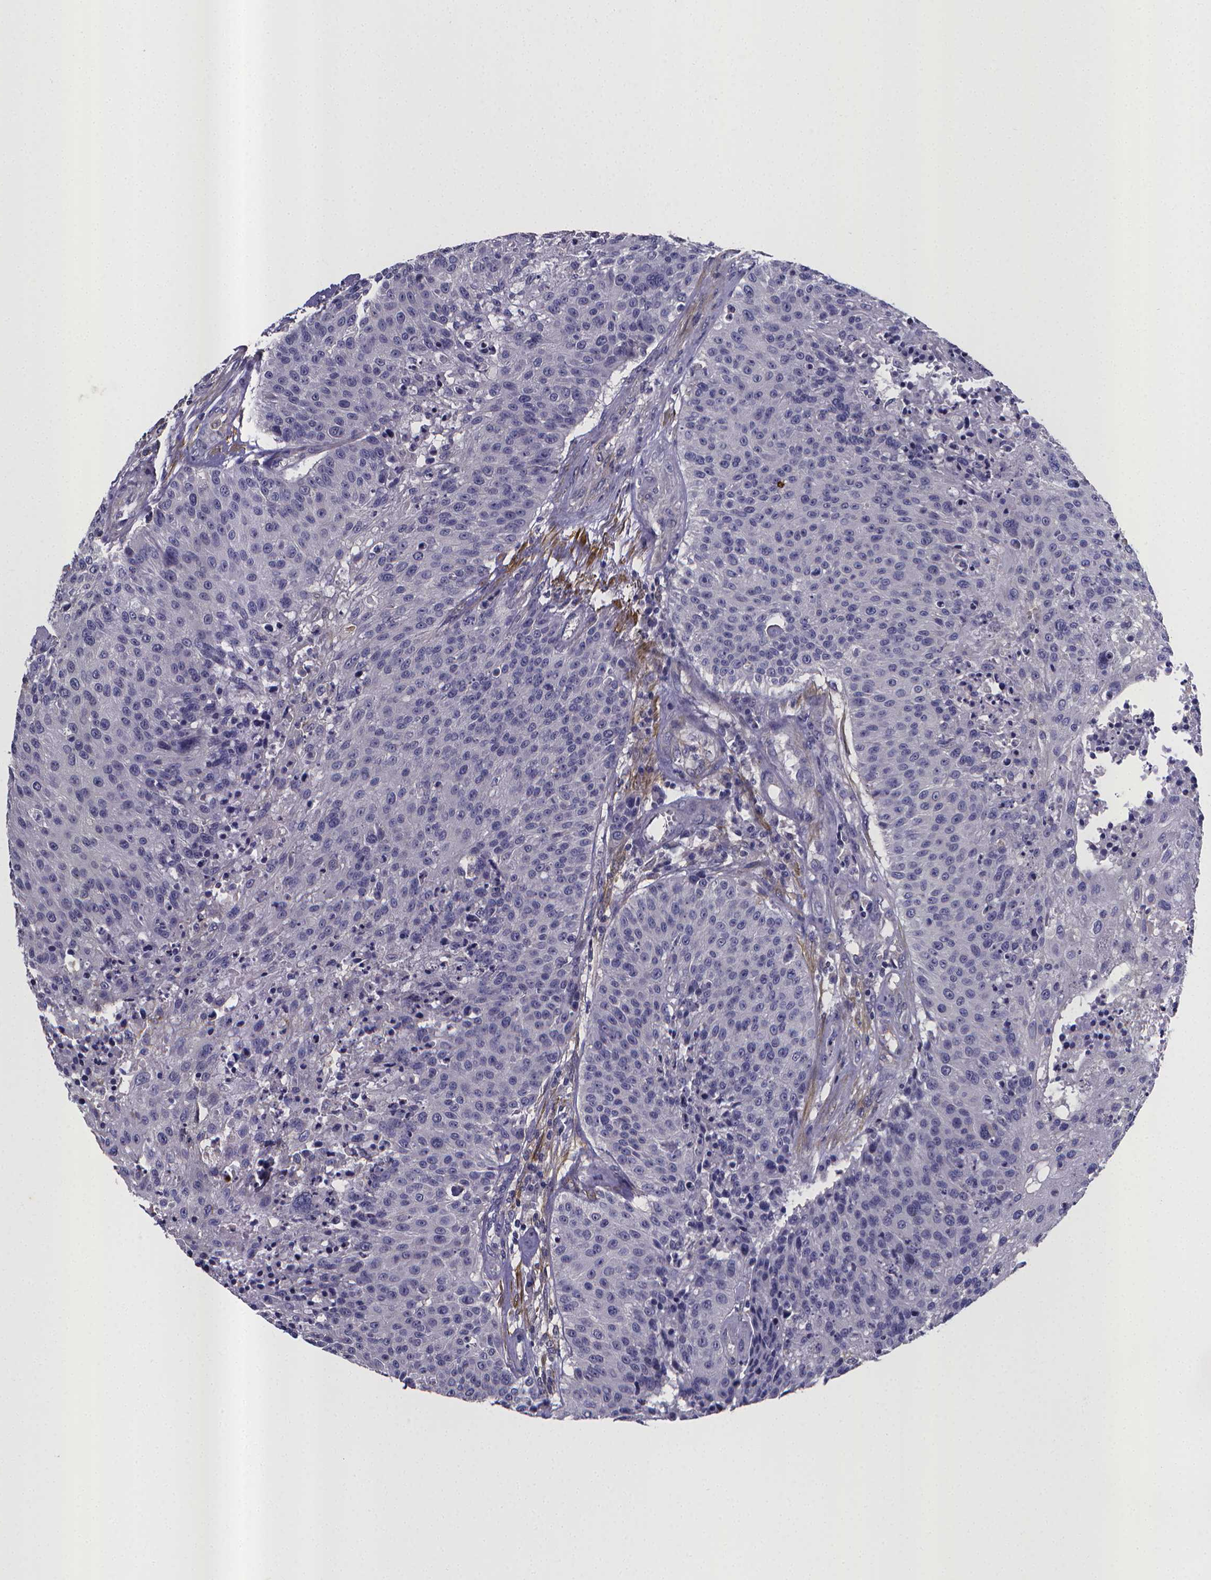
{"staining": {"intensity": "negative", "quantity": "none", "location": "none"}, "tissue": "urothelial cancer", "cell_type": "Tumor cells", "image_type": "cancer", "snomed": [{"axis": "morphology", "description": "Urothelial carcinoma, NOS"}, {"axis": "topography", "description": "Urinary bladder"}], "caption": "Tumor cells are negative for brown protein staining in transitional cell carcinoma.", "gene": "RERG", "patient": {"sex": "male", "age": 55}}